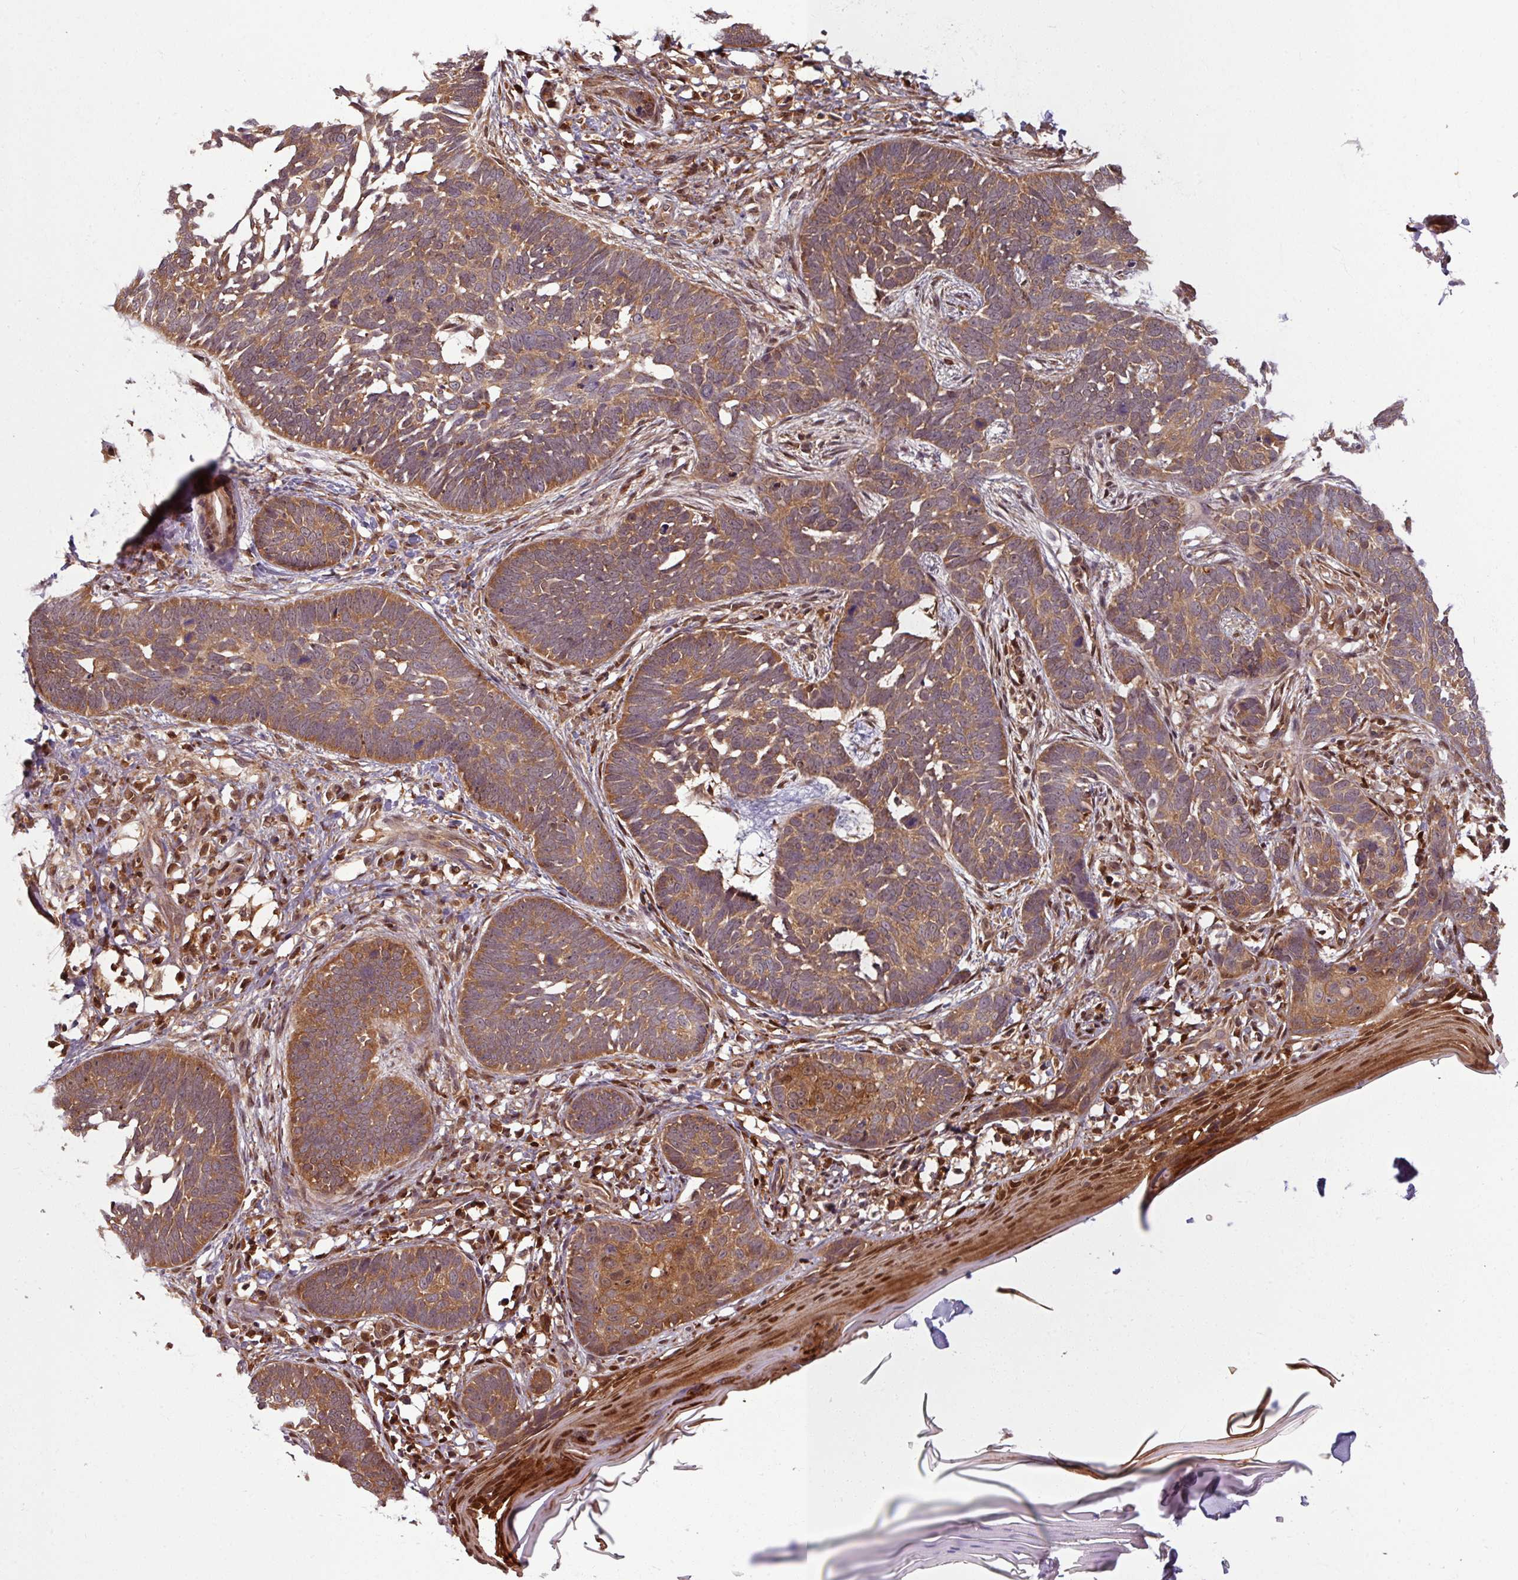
{"staining": {"intensity": "moderate", "quantity": ">75%", "location": "cytoplasmic/membranous"}, "tissue": "skin cancer", "cell_type": "Tumor cells", "image_type": "cancer", "snomed": [{"axis": "morphology", "description": "Normal tissue, NOS"}, {"axis": "morphology", "description": "Basal cell carcinoma"}, {"axis": "topography", "description": "Skin"}], "caption": "Immunohistochemistry (IHC) histopathology image of basal cell carcinoma (skin) stained for a protein (brown), which exhibits medium levels of moderate cytoplasmic/membranous staining in approximately >75% of tumor cells.", "gene": "KCTD11", "patient": {"sex": "male", "age": 77}}